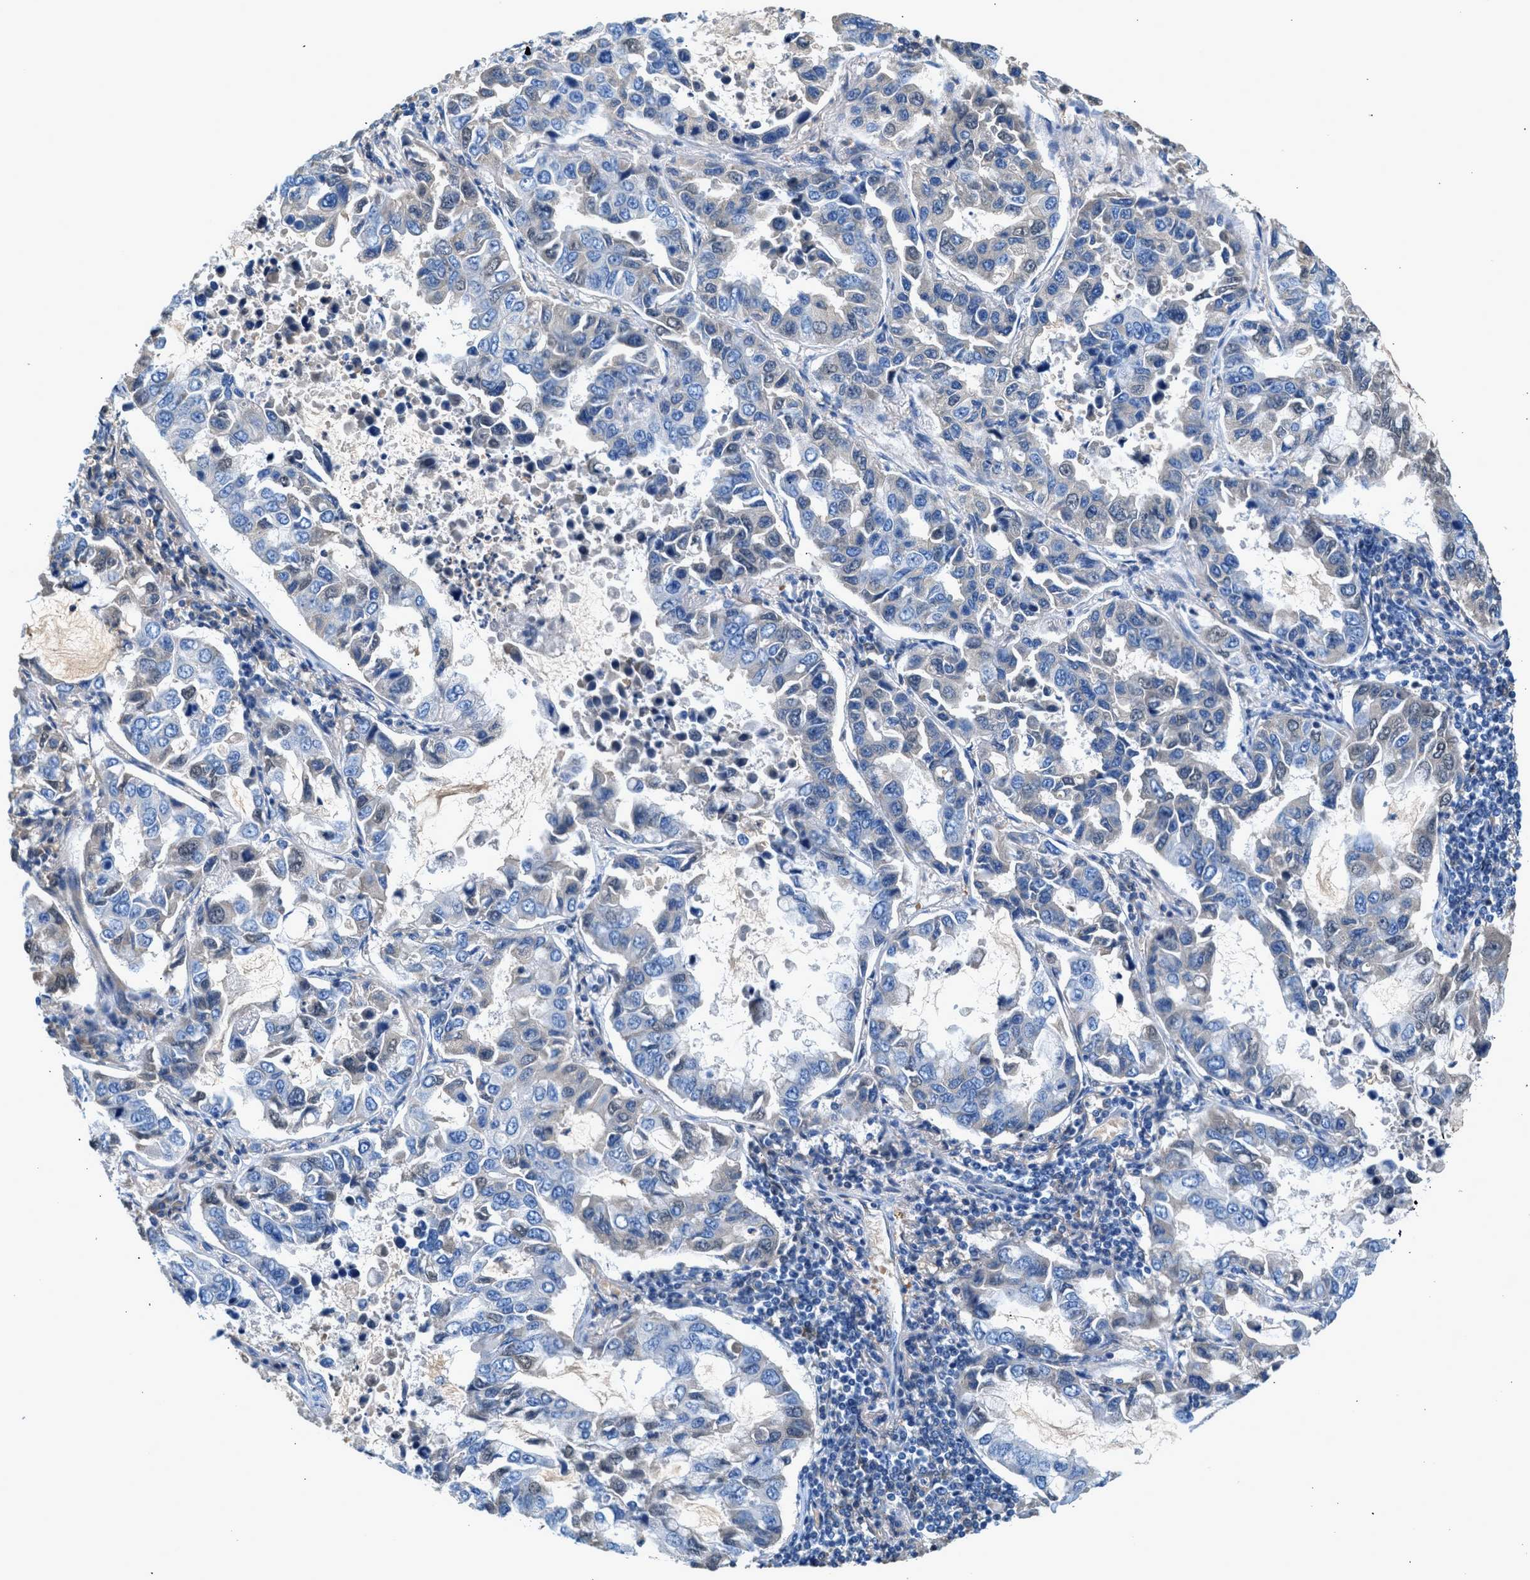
{"staining": {"intensity": "weak", "quantity": "<25%", "location": "cytoplasmic/membranous"}, "tissue": "lung cancer", "cell_type": "Tumor cells", "image_type": "cancer", "snomed": [{"axis": "morphology", "description": "Adenocarcinoma, NOS"}, {"axis": "topography", "description": "Lung"}], "caption": "IHC of adenocarcinoma (lung) demonstrates no staining in tumor cells.", "gene": "RWDD2B", "patient": {"sex": "male", "age": 64}}